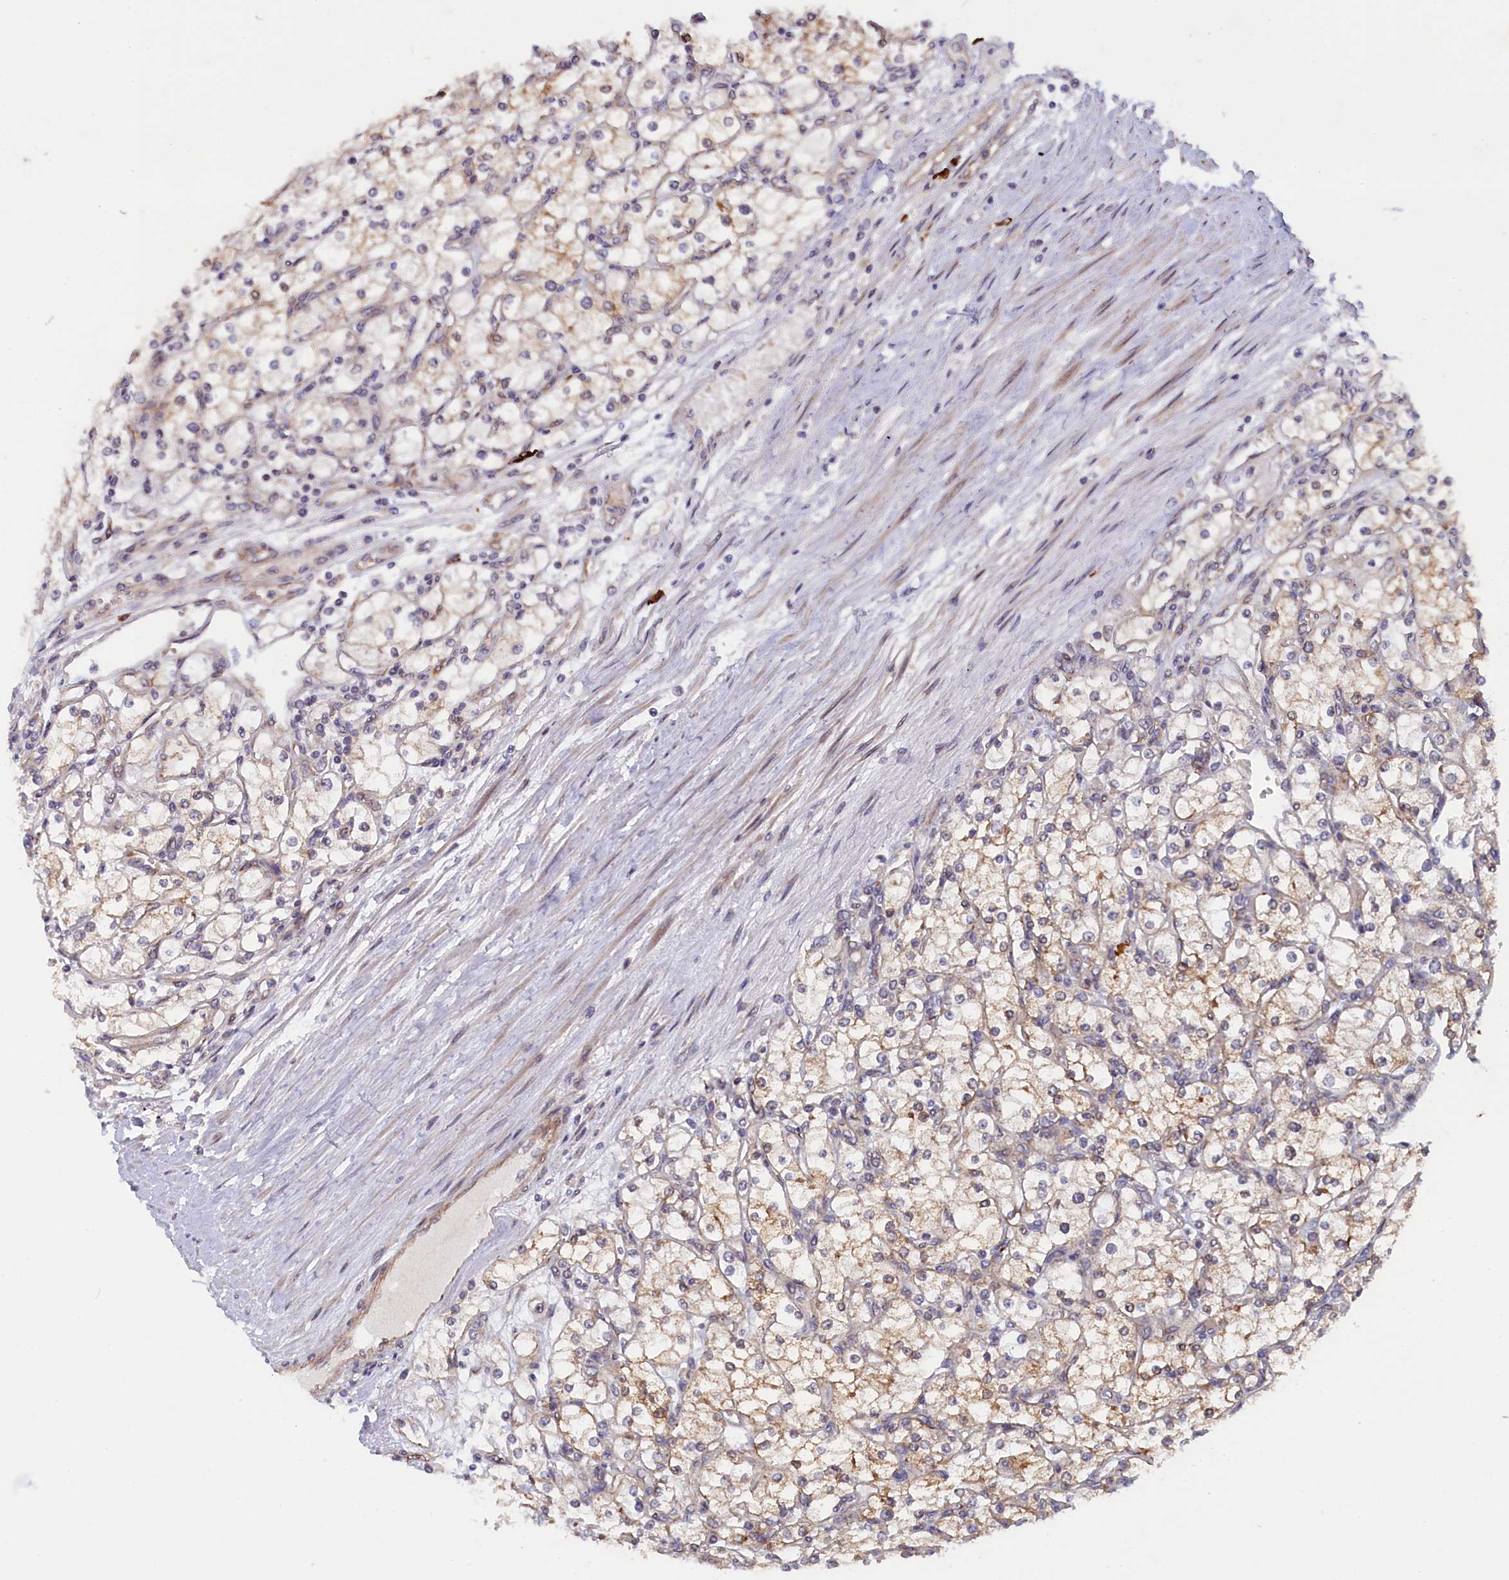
{"staining": {"intensity": "weak", "quantity": "25%-75%", "location": "cytoplasmic/membranous"}, "tissue": "renal cancer", "cell_type": "Tumor cells", "image_type": "cancer", "snomed": [{"axis": "morphology", "description": "Adenocarcinoma, NOS"}, {"axis": "topography", "description": "Kidney"}], "caption": "The histopathology image demonstrates staining of renal cancer (adenocarcinoma), revealing weak cytoplasmic/membranous protein staining (brown color) within tumor cells. (DAB (3,3'-diaminobenzidine) IHC, brown staining for protein, blue staining for nuclei).", "gene": "JPT2", "patient": {"sex": "male", "age": 80}}